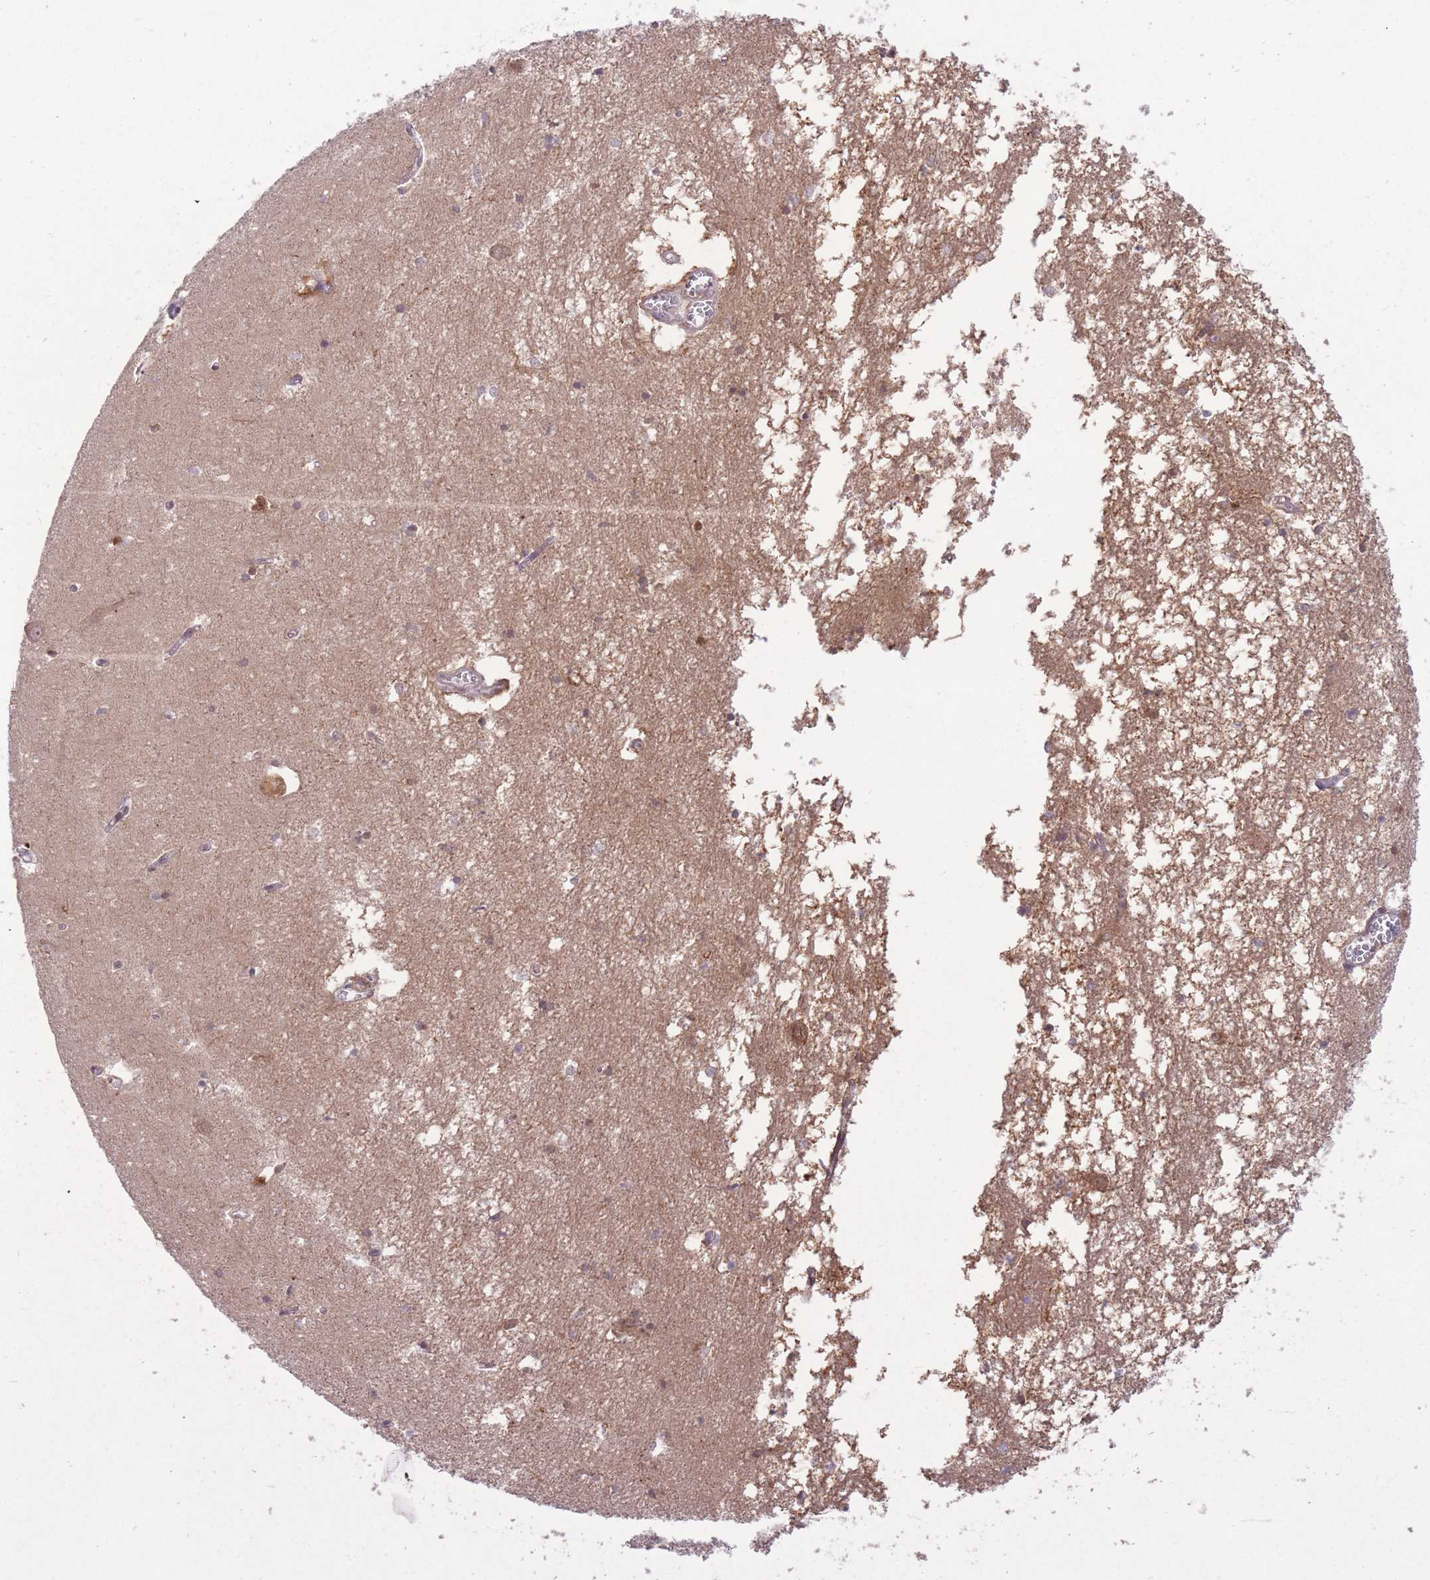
{"staining": {"intensity": "moderate", "quantity": "25%-75%", "location": "cytoplasmic/membranous,nuclear"}, "tissue": "hippocampus", "cell_type": "Glial cells", "image_type": "normal", "snomed": [{"axis": "morphology", "description": "Normal tissue, NOS"}, {"axis": "topography", "description": "Hippocampus"}], "caption": "High-power microscopy captured an immunohistochemistry (IHC) photomicrograph of normal hippocampus, revealing moderate cytoplasmic/membranous,nuclear positivity in approximately 25%-75% of glial cells. The protein of interest is stained brown, and the nuclei are stained in blue (DAB (3,3'-diaminobenzidine) IHC with brightfield microscopy, high magnification).", "gene": "DPYSL4", "patient": {"sex": "male", "age": 70}}